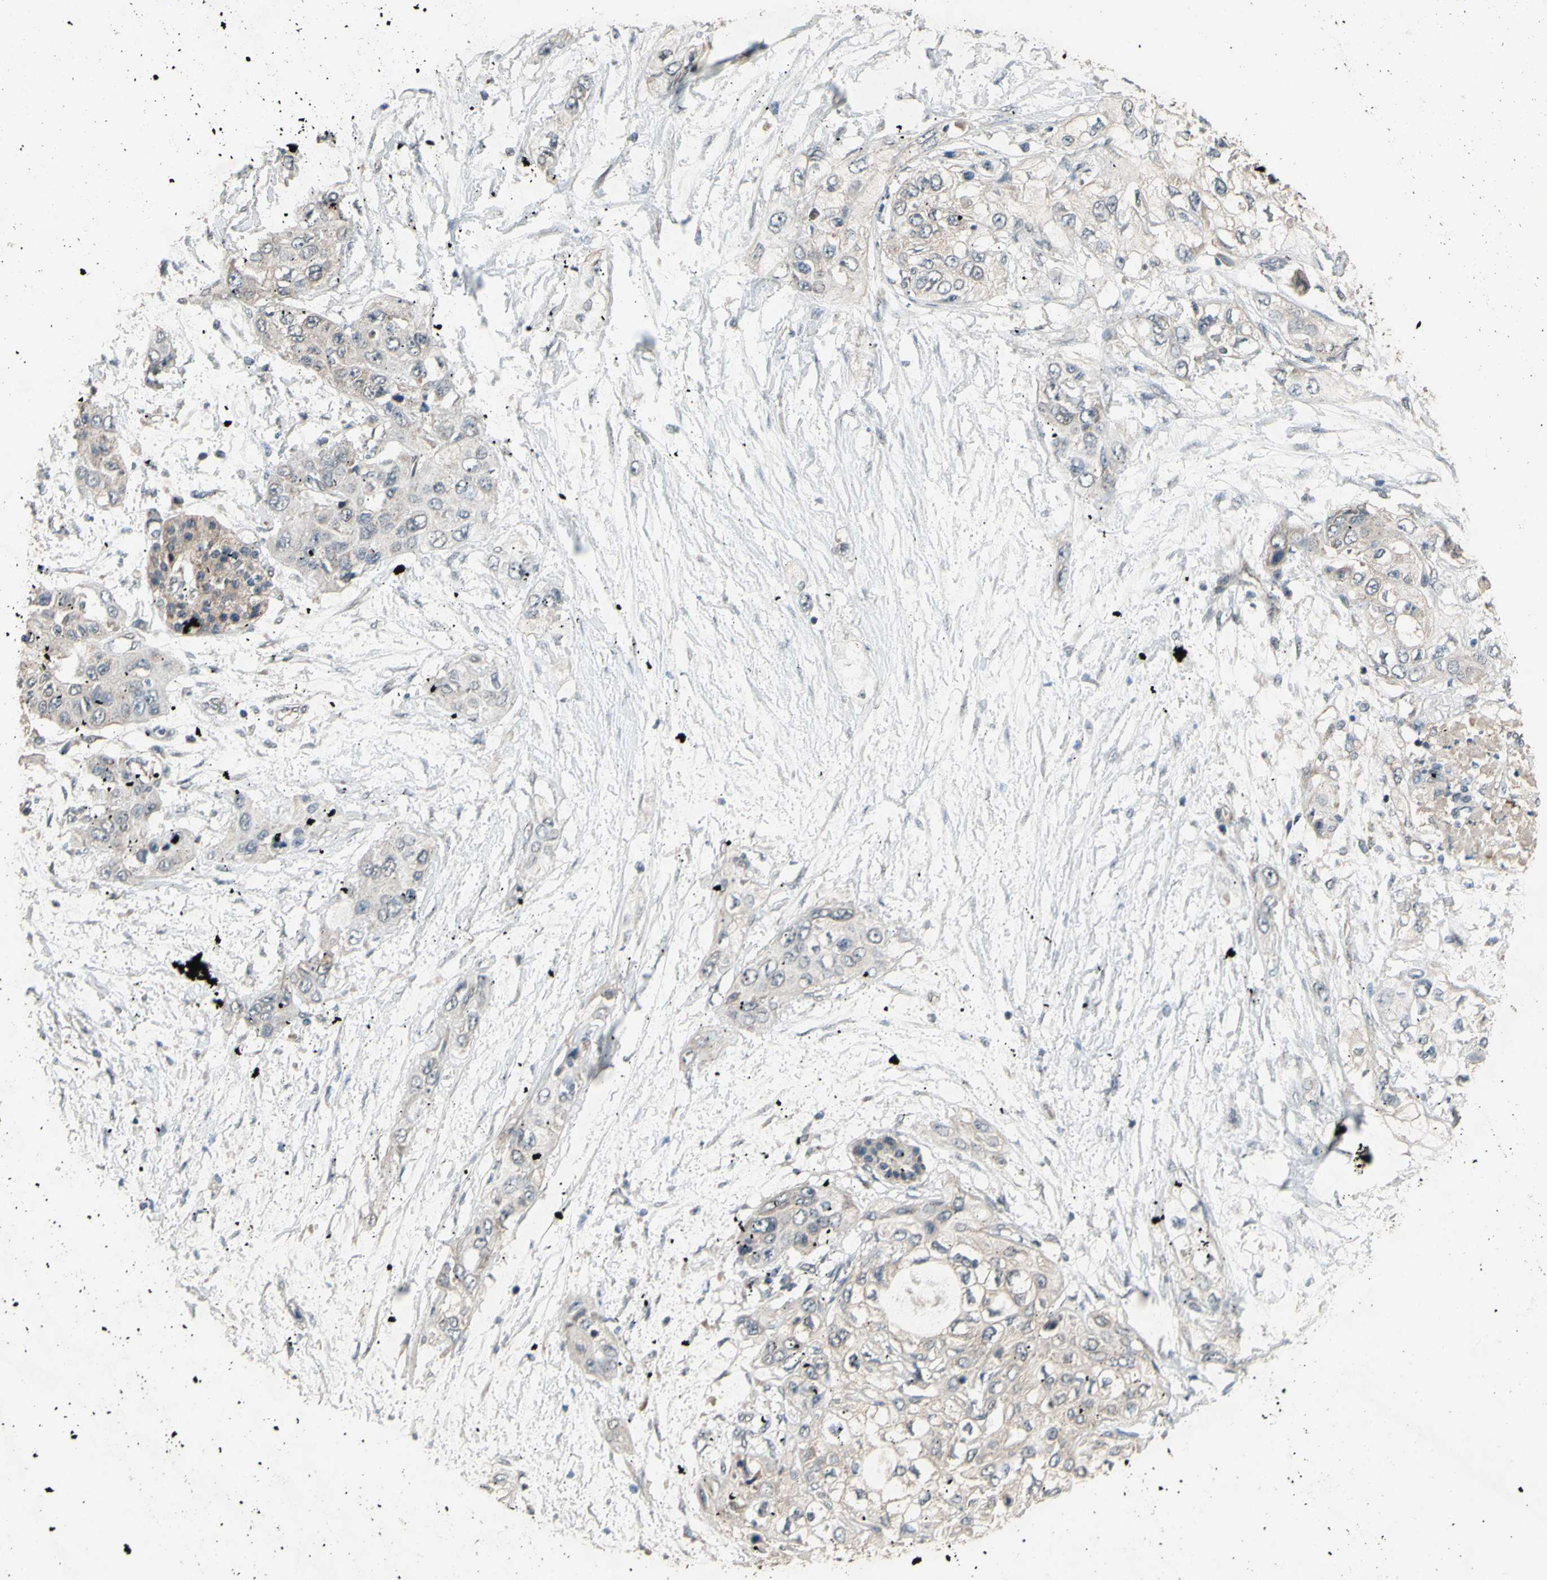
{"staining": {"intensity": "weak", "quantity": "<25%", "location": "cytoplasmic/membranous"}, "tissue": "pancreatic cancer", "cell_type": "Tumor cells", "image_type": "cancer", "snomed": [{"axis": "morphology", "description": "Adenocarcinoma, NOS"}, {"axis": "topography", "description": "Pancreas"}], "caption": "IHC micrograph of human pancreatic adenocarcinoma stained for a protein (brown), which shows no expression in tumor cells.", "gene": "CD164", "patient": {"sex": "female", "age": 70}}